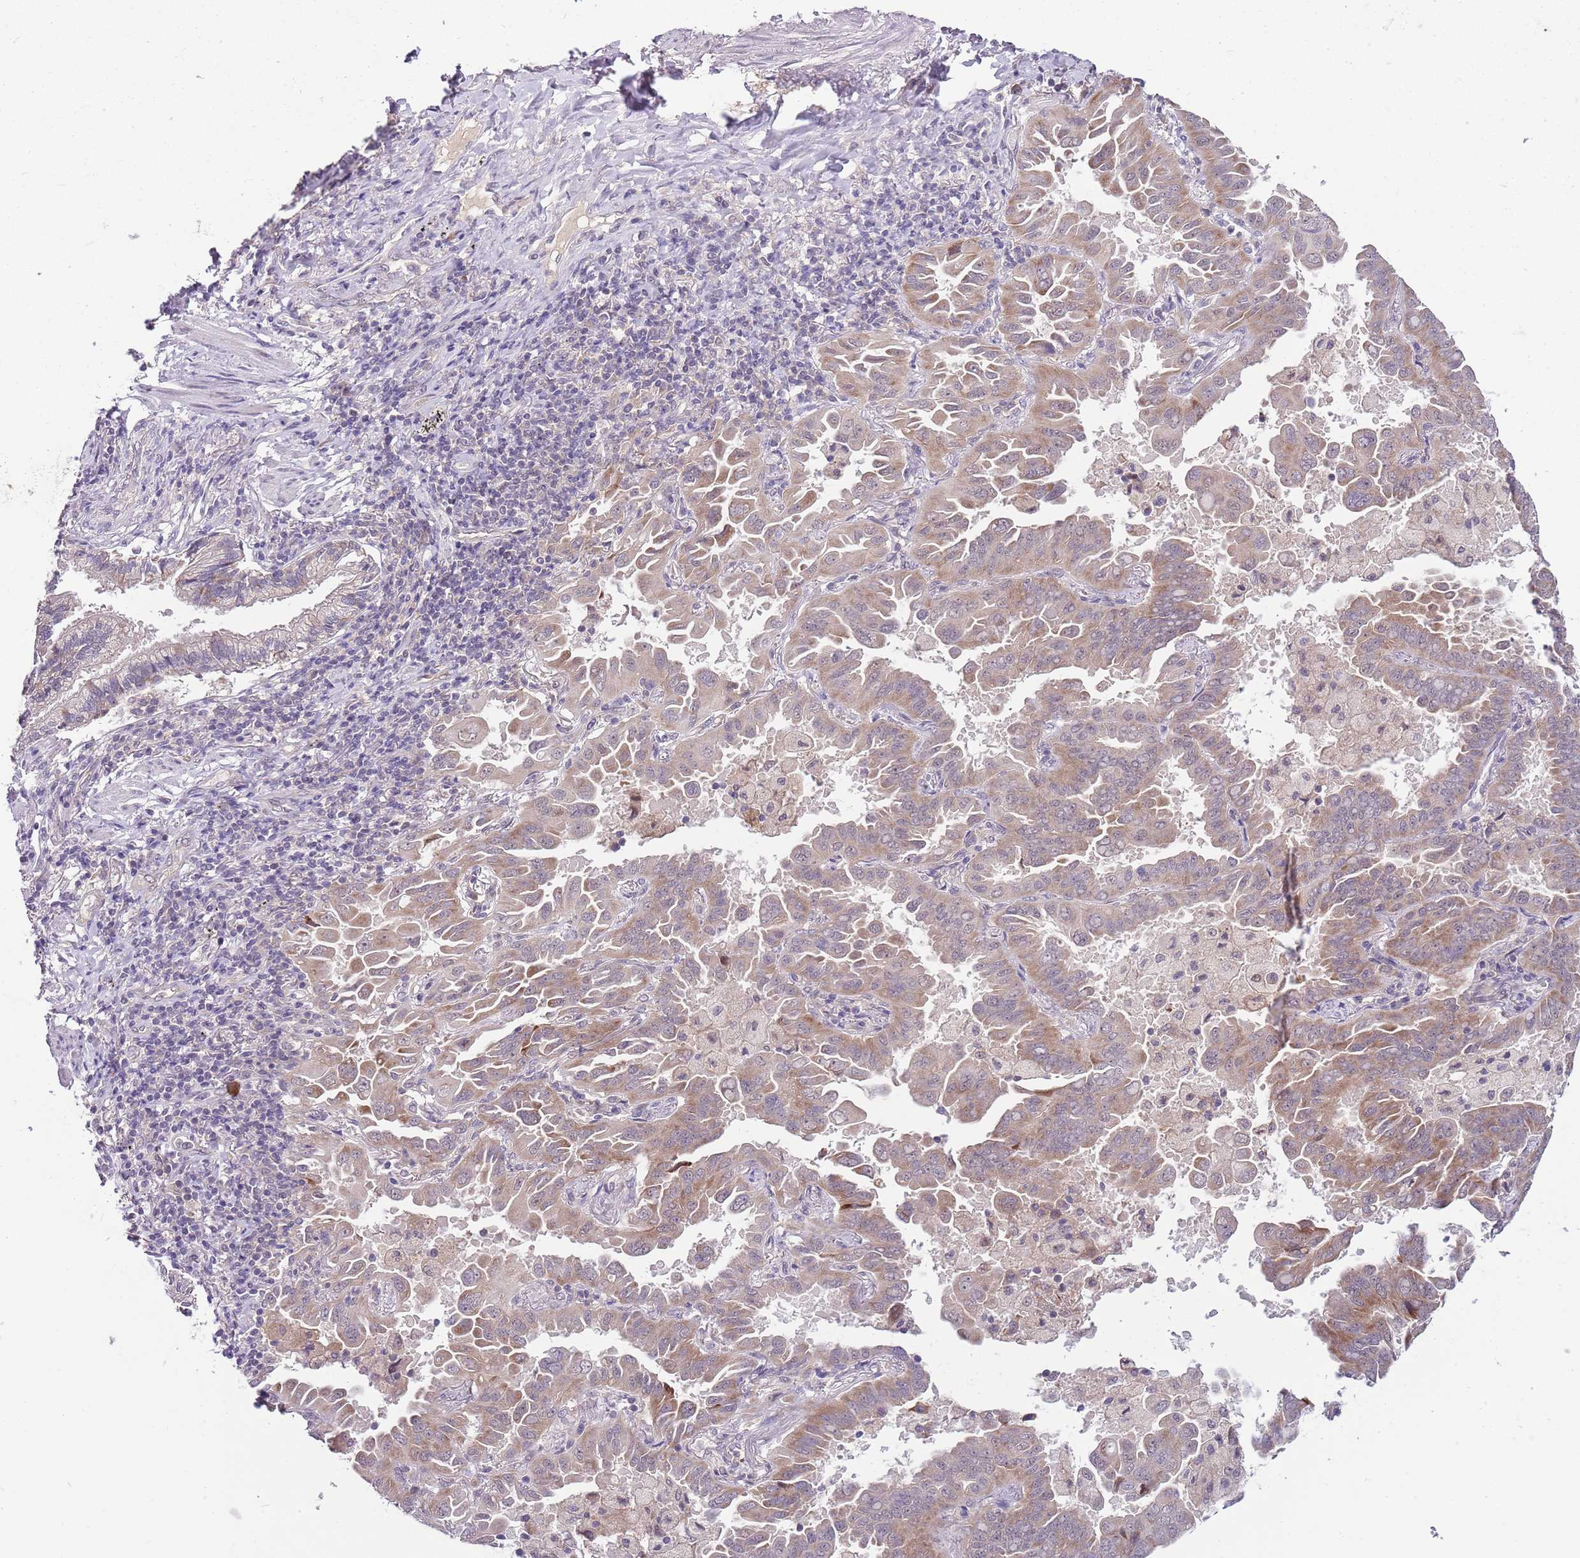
{"staining": {"intensity": "weak", "quantity": ">75%", "location": "cytoplasmic/membranous"}, "tissue": "lung cancer", "cell_type": "Tumor cells", "image_type": "cancer", "snomed": [{"axis": "morphology", "description": "Adenocarcinoma, NOS"}, {"axis": "topography", "description": "Lung"}], "caption": "A high-resolution image shows IHC staining of adenocarcinoma (lung), which reveals weak cytoplasmic/membranous staining in about >75% of tumor cells.", "gene": "FBXL22", "patient": {"sex": "male", "age": 64}}